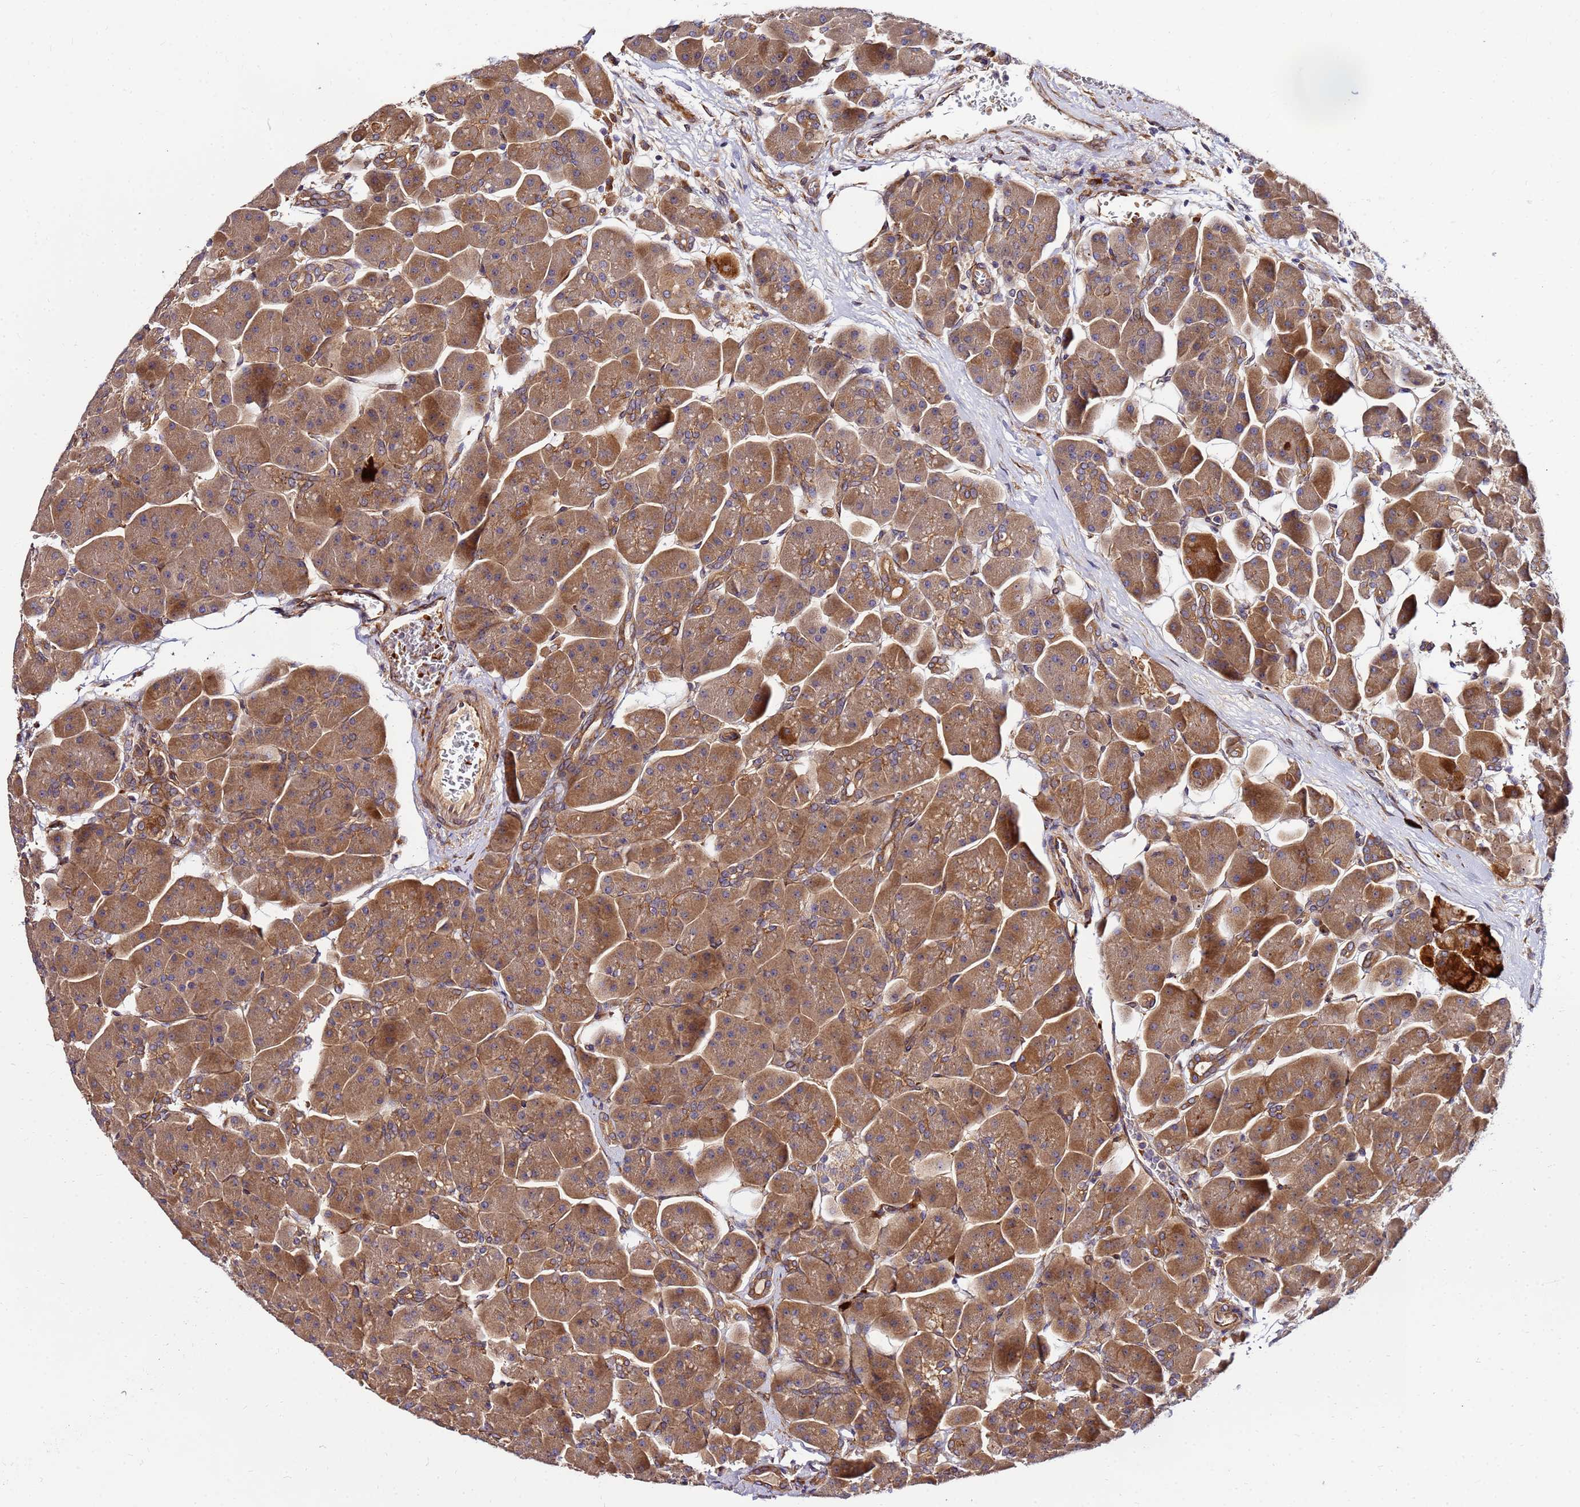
{"staining": {"intensity": "moderate", "quantity": ">75%", "location": "cytoplasmic/membranous"}, "tissue": "pancreas", "cell_type": "Exocrine glandular cells", "image_type": "normal", "snomed": [{"axis": "morphology", "description": "Normal tissue, NOS"}, {"axis": "topography", "description": "Pancreas"}], "caption": "High-magnification brightfield microscopy of benign pancreas stained with DAB (3,3'-diaminobenzidine) (brown) and counterstained with hematoxylin (blue). exocrine glandular cells exhibit moderate cytoplasmic/membranous expression is seen in approximately>75% of cells. (DAB = brown stain, brightfield microscopy at high magnification).", "gene": "WWC2", "patient": {"sex": "male", "age": 66}}